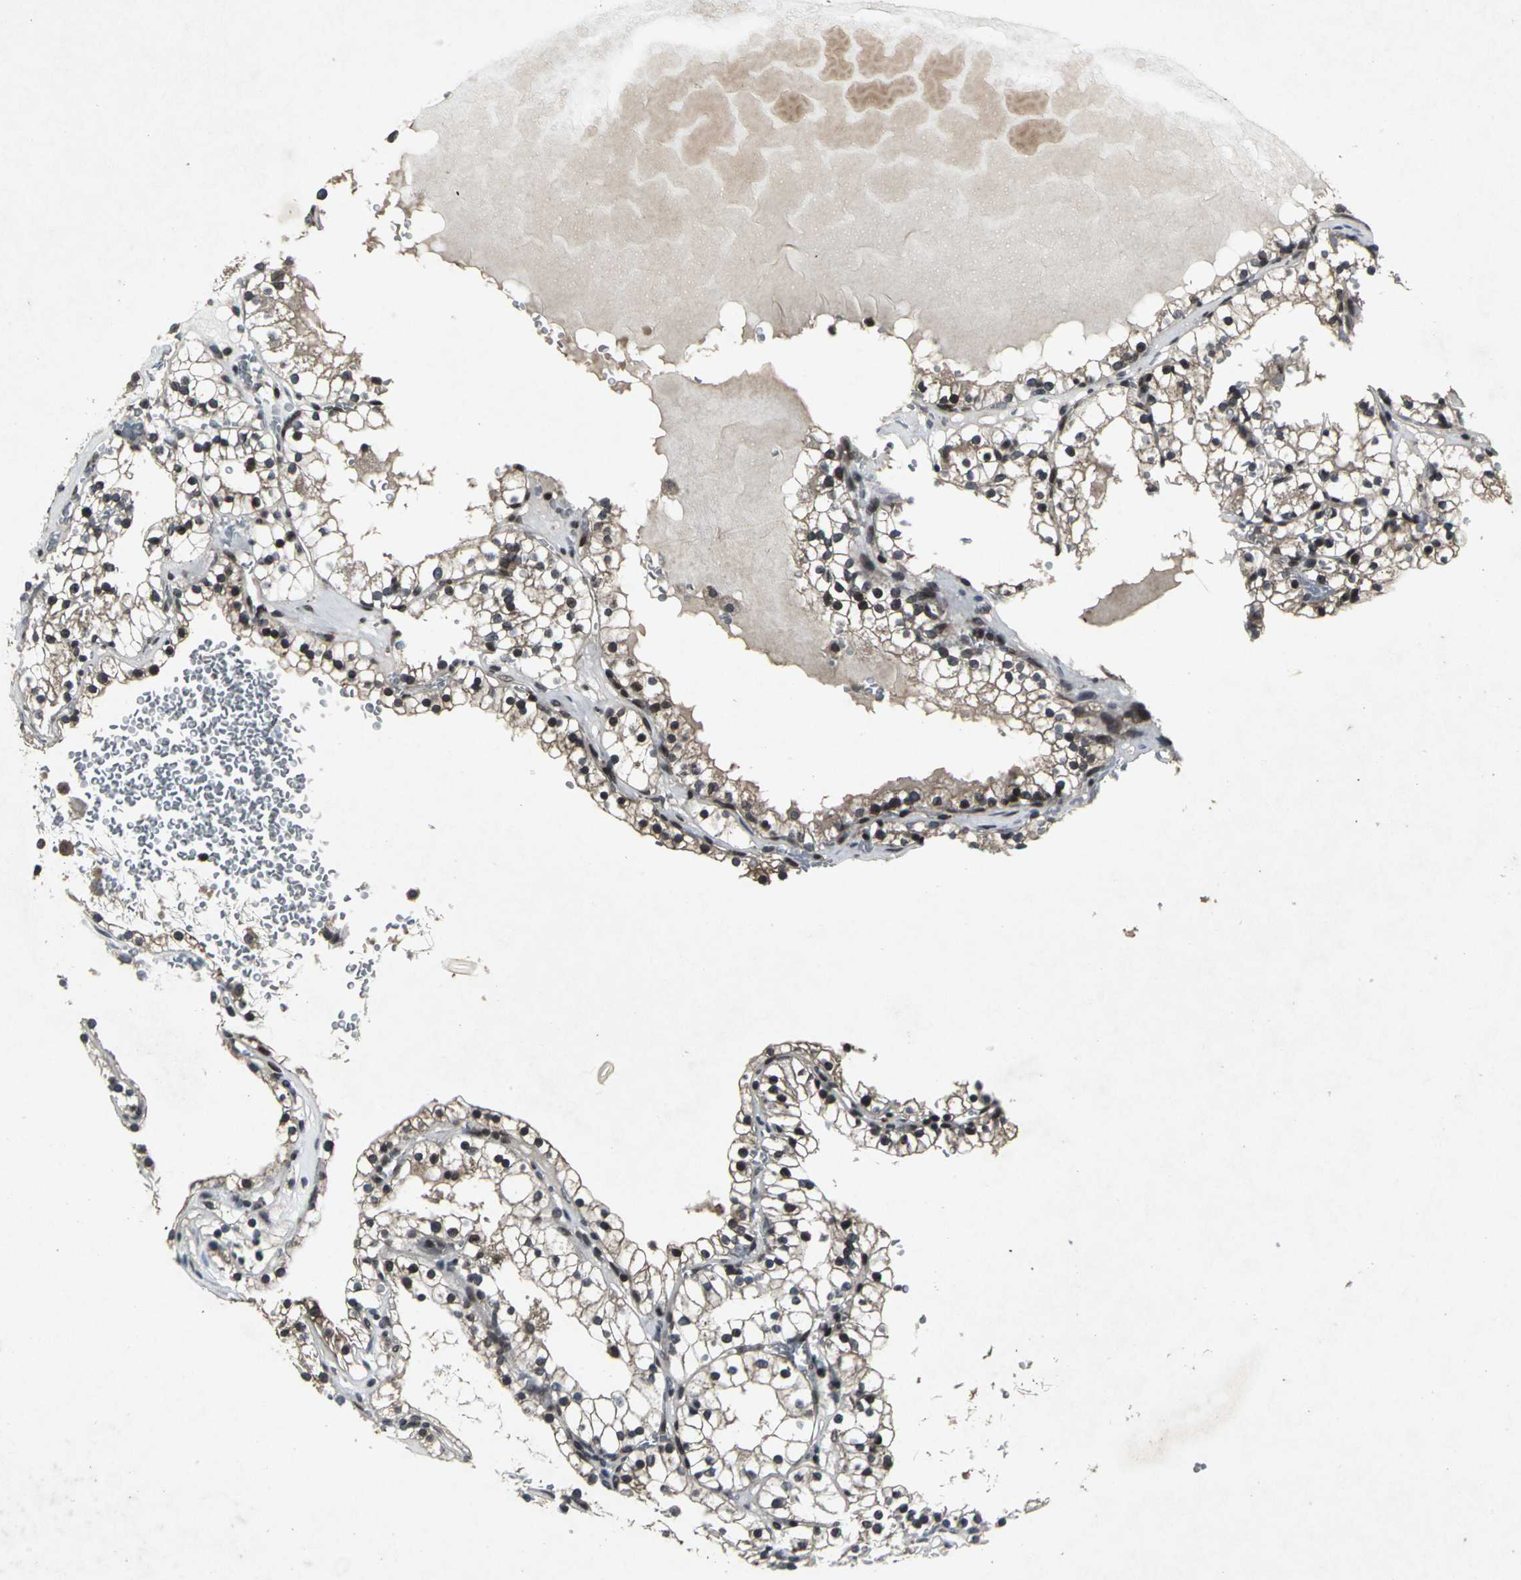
{"staining": {"intensity": "strong", "quantity": ">75%", "location": "nuclear"}, "tissue": "renal cancer", "cell_type": "Tumor cells", "image_type": "cancer", "snomed": [{"axis": "morphology", "description": "Adenocarcinoma, NOS"}, {"axis": "topography", "description": "Kidney"}], "caption": "Brown immunohistochemical staining in adenocarcinoma (renal) reveals strong nuclear staining in approximately >75% of tumor cells.", "gene": "SH2B3", "patient": {"sex": "female", "age": 41}}